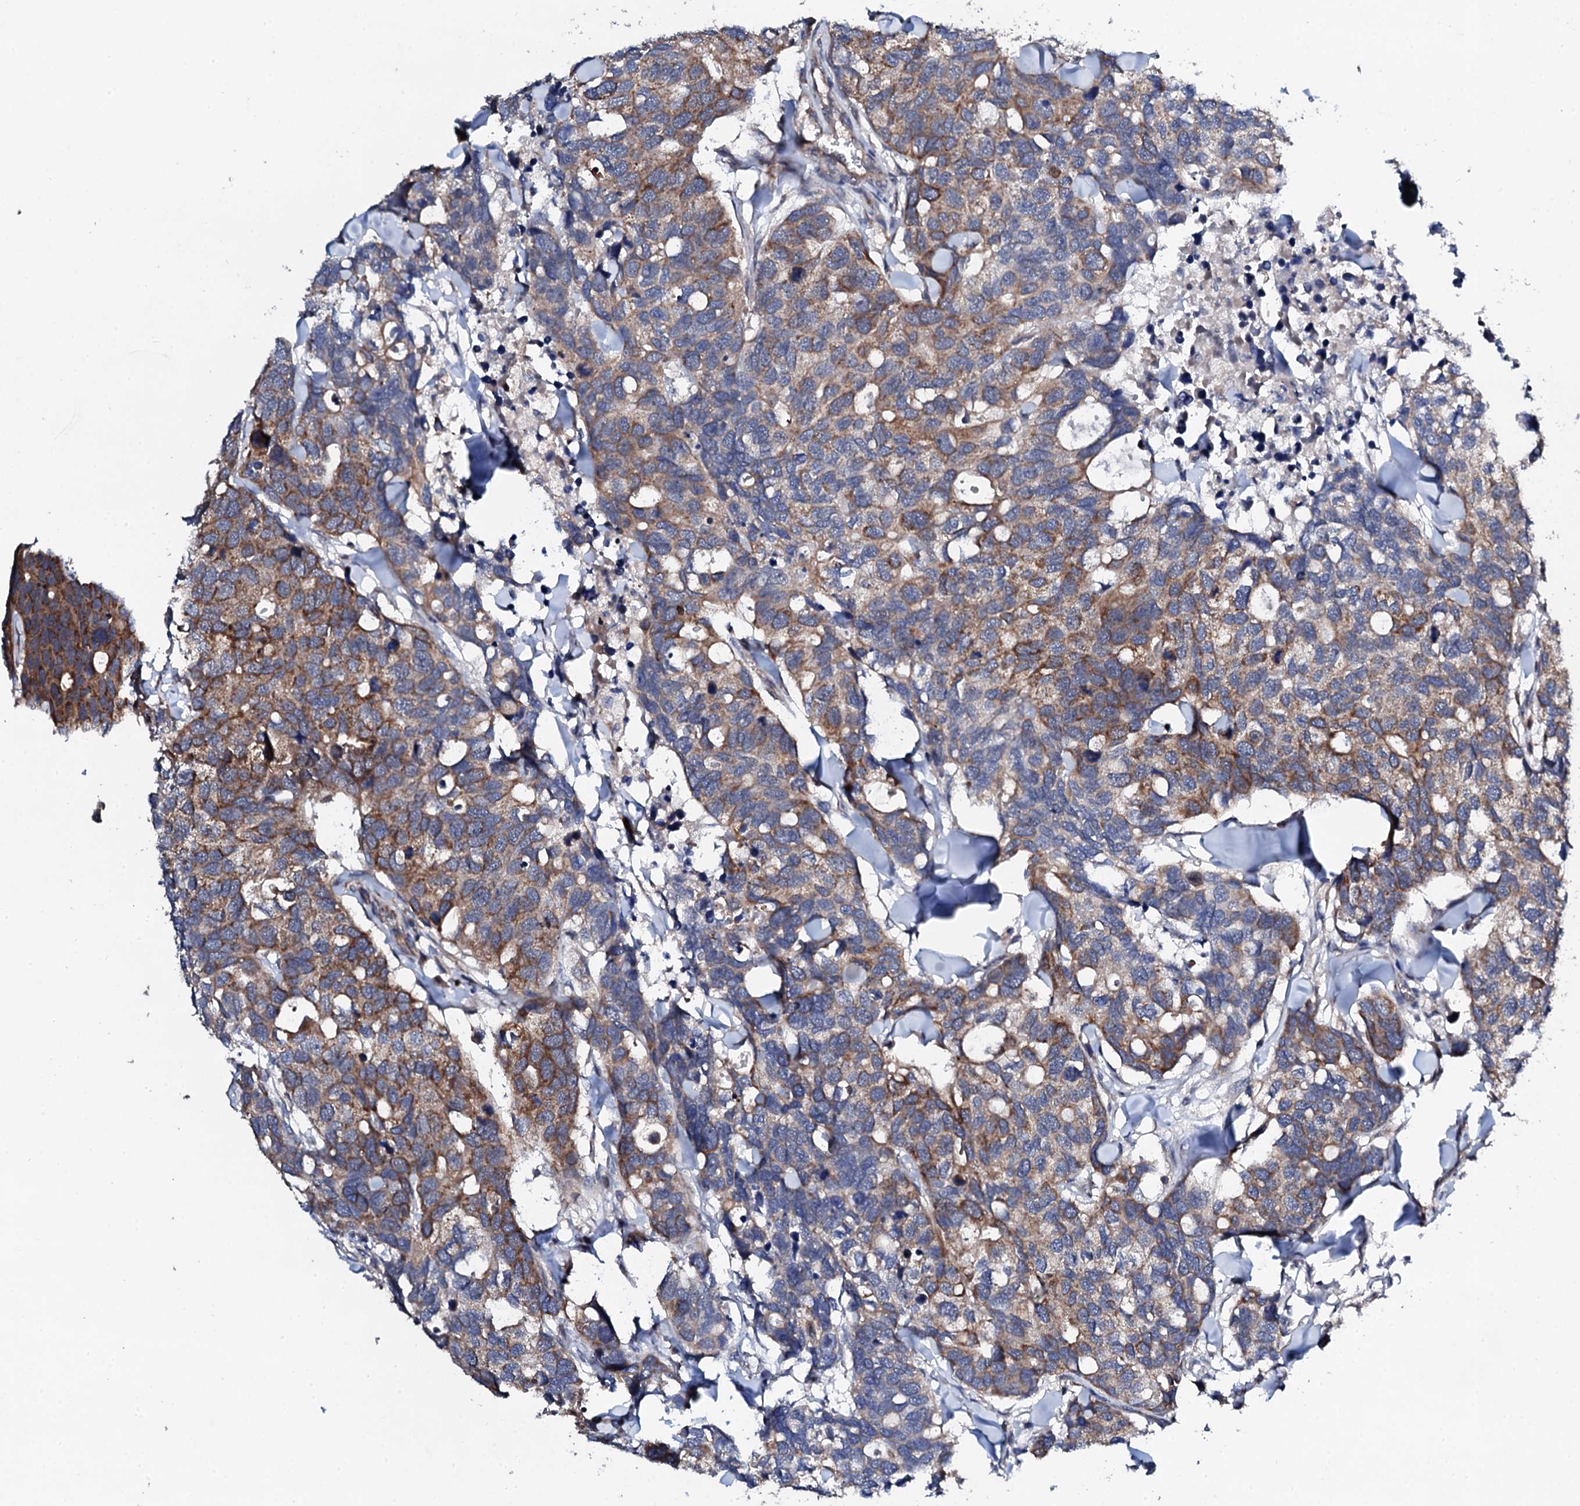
{"staining": {"intensity": "moderate", "quantity": "25%-75%", "location": "cytoplasmic/membranous"}, "tissue": "breast cancer", "cell_type": "Tumor cells", "image_type": "cancer", "snomed": [{"axis": "morphology", "description": "Duct carcinoma"}, {"axis": "topography", "description": "Breast"}], "caption": "Breast cancer (infiltrating ductal carcinoma) stained for a protein reveals moderate cytoplasmic/membranous positivity in tumor cells. The staining is performed using DAB brown chromogen to label protein expression. The nuclei are counter-stained blue using hematoxylin.", "gene": "COG4", "patient": {"sex": "female", "age": 83}}